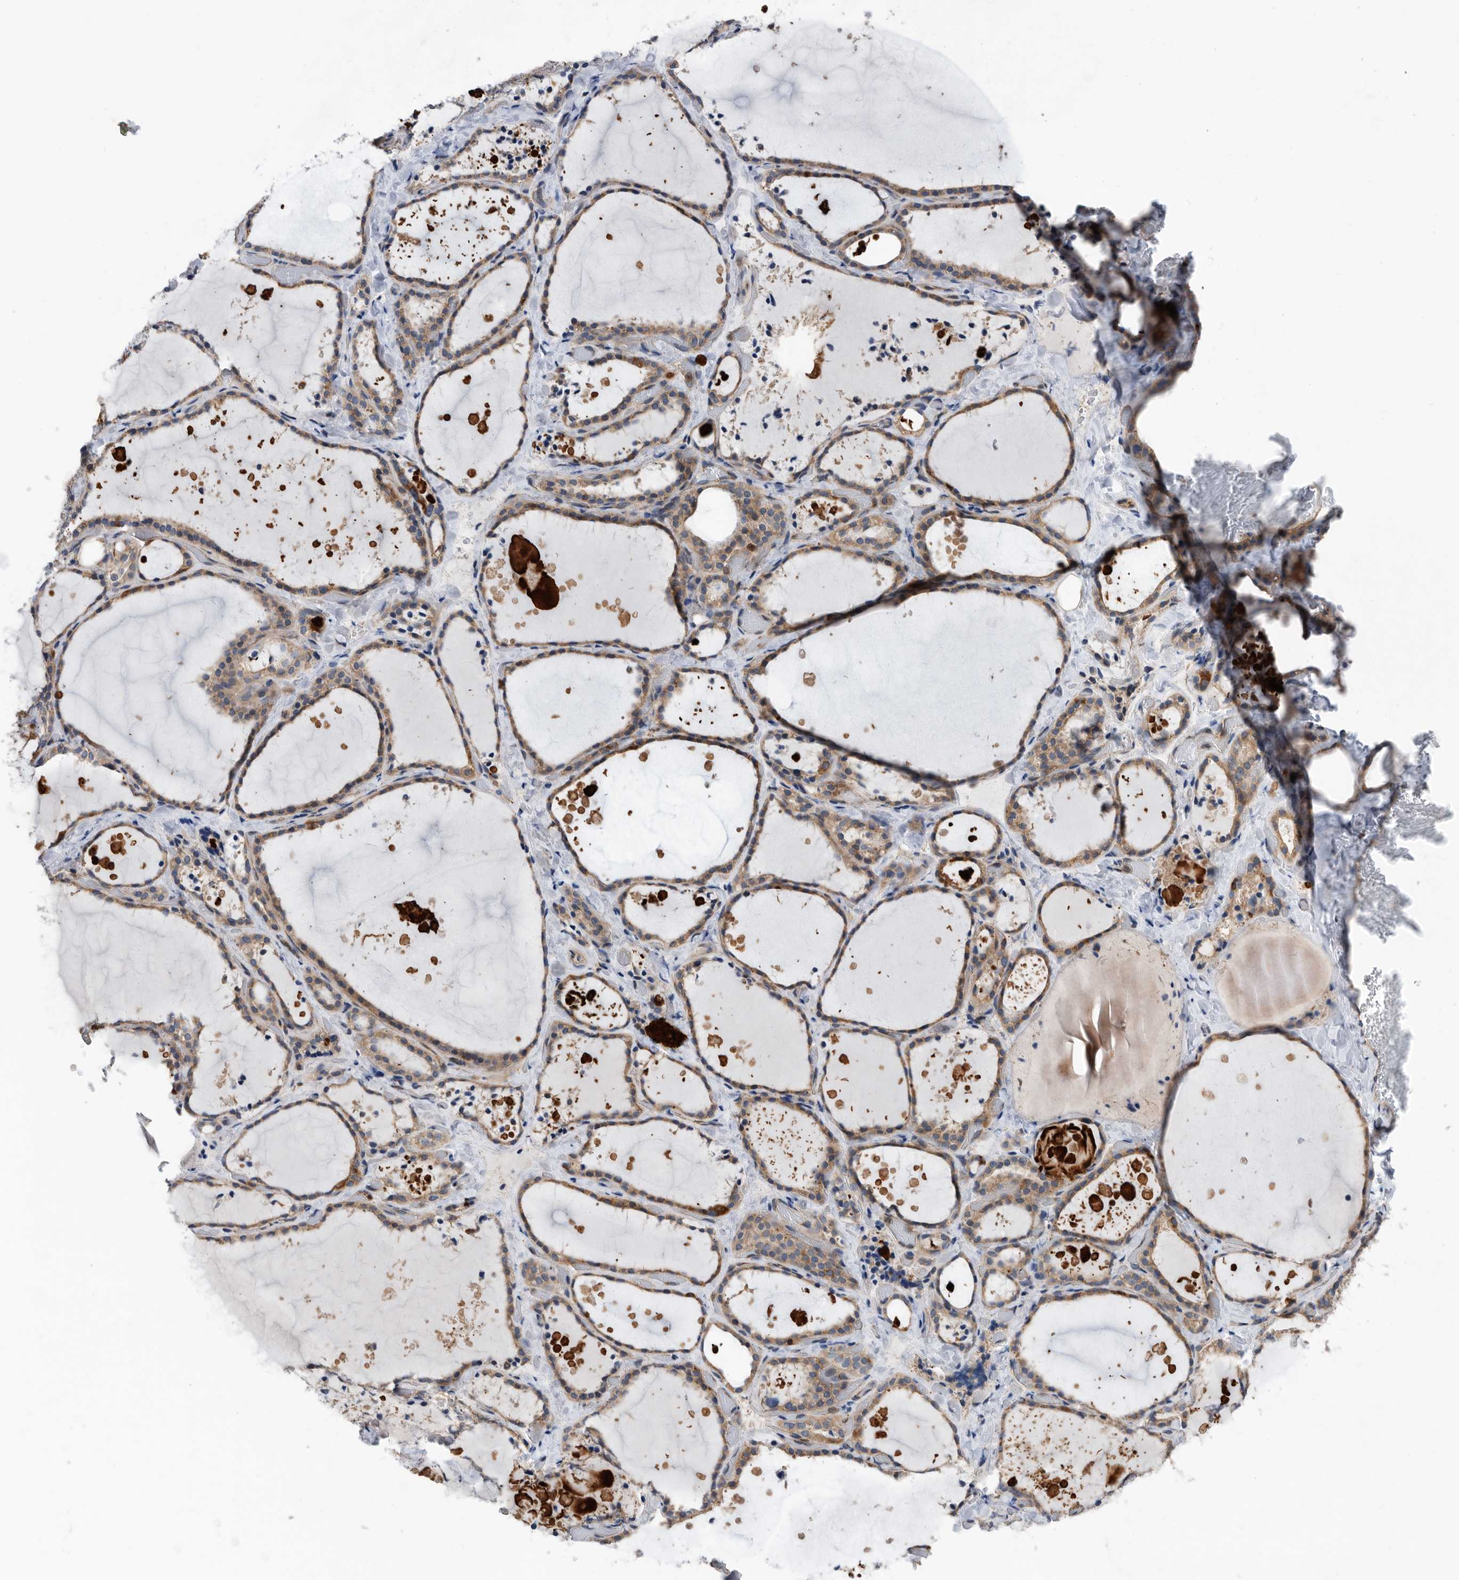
{"staining": {"intensity": "moderate", "quantity": ">75%", "location": "cytoplasmic/membranous"}, "tissue": "thyroid gland", "cell_type": "Glandular cells", "image_type": "normal", "snomed": [{"axis": "morphology", "description": "Normal tissue, NOS"}, {"axis": "topography", "description": "Thyroid gland"}], "caption": "Protein staining of benign thyroid gland shows moderate cytoplasmic/membranous expression in about >75% of glandular cells.", "gene": "ATAD2", "patient": {"sex": "female", "age": 44}}